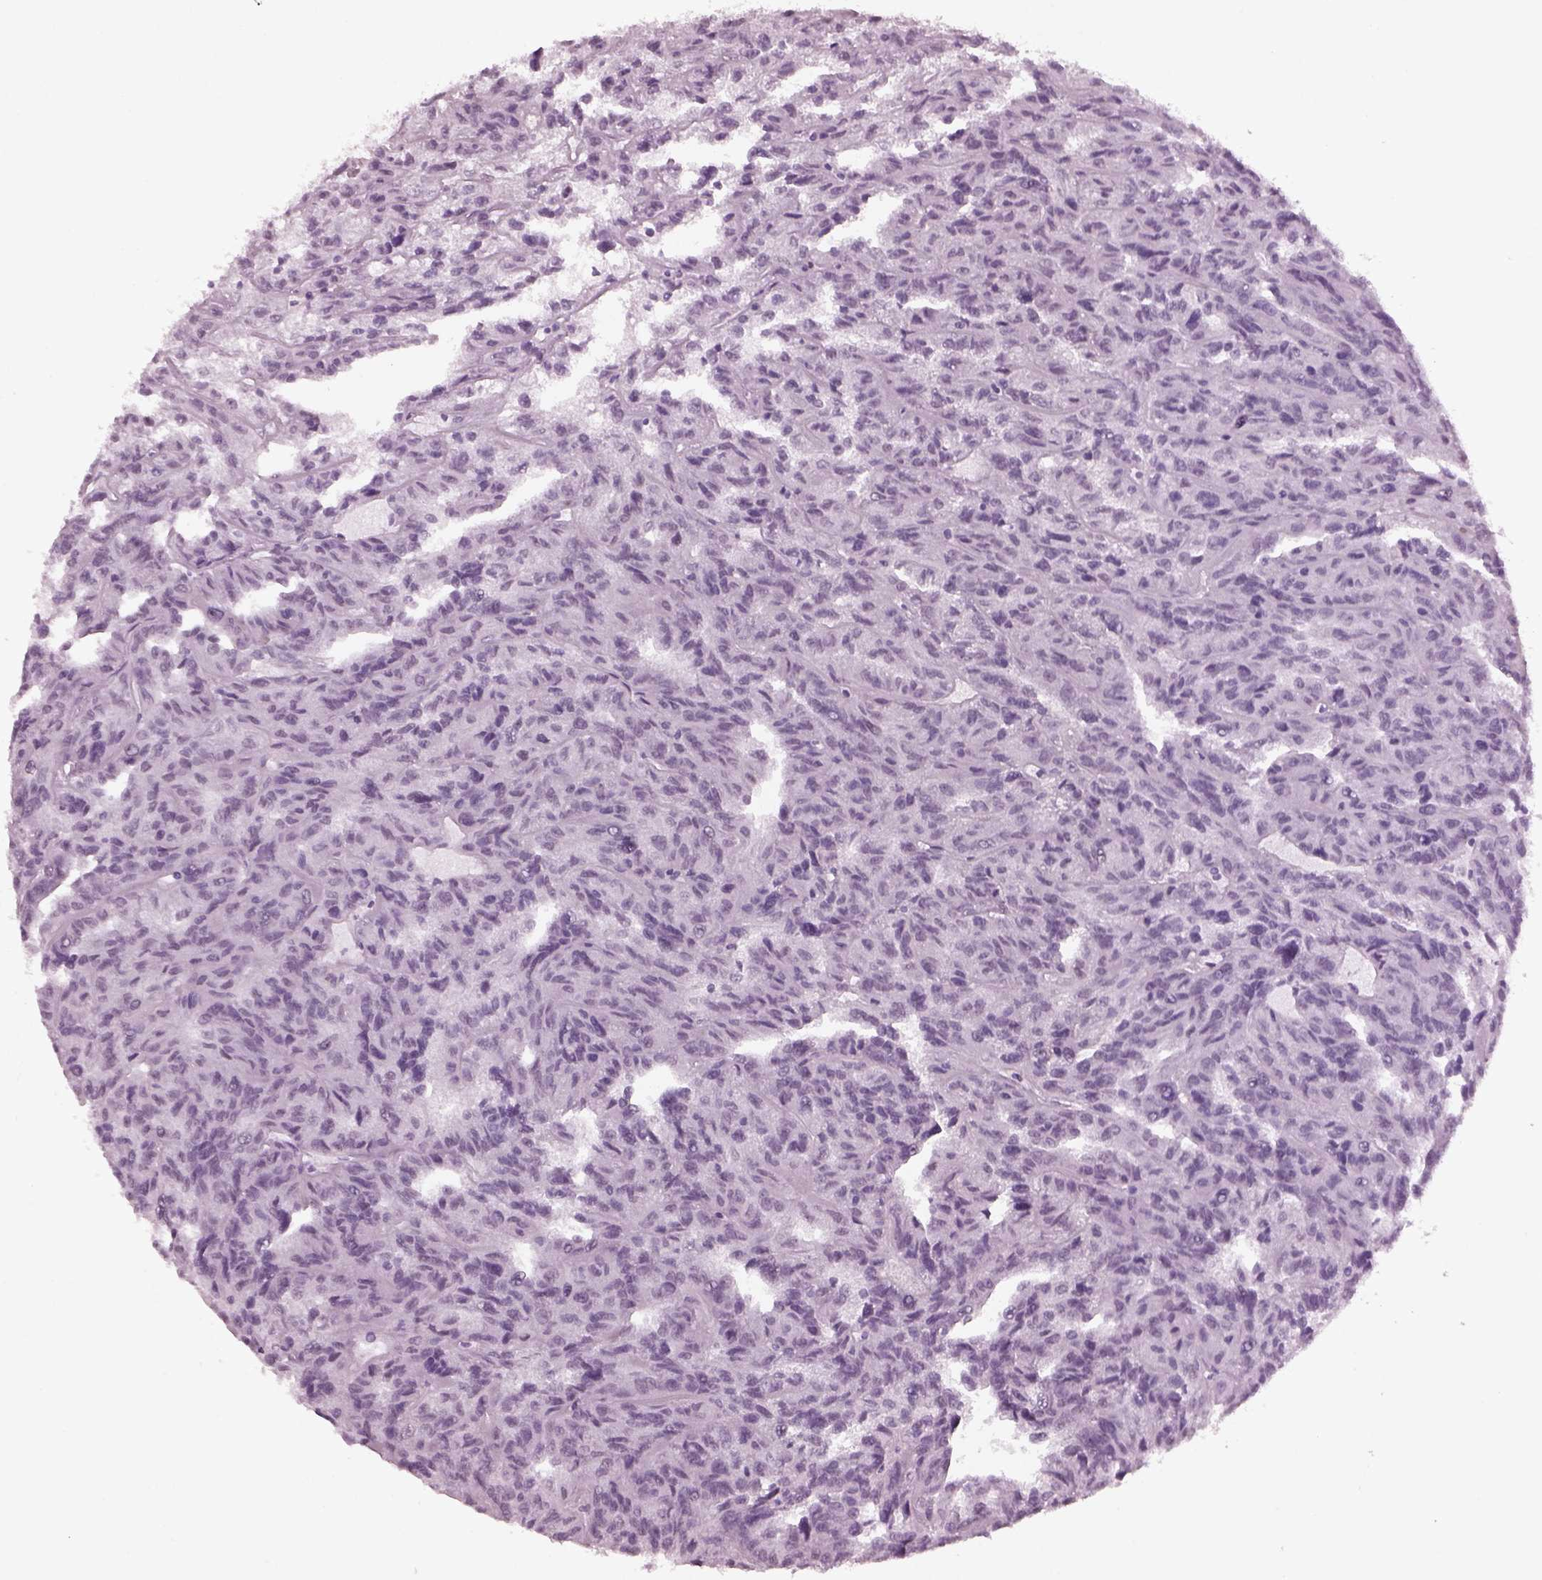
{"staining": {"intensity": "negative", "quantity": "none", "location": "none"}, "tissue": "renal cancer", "cell_type": "Tumor cells", "image_type": "cancer", "snomed": [{"axis": "morphology", "description": "Adenocarcinoma, NOS"}, {"axis": "topography", "description": "Kidney"}], "caption": "The image displays no significant positivity in tumor cells of renal adenocarcinoma. (Brightfield microscopy of DAB IHC at high magnification).", "gene": "KRTAP3-2", "patient": {"sex": "male", "age": 79}}